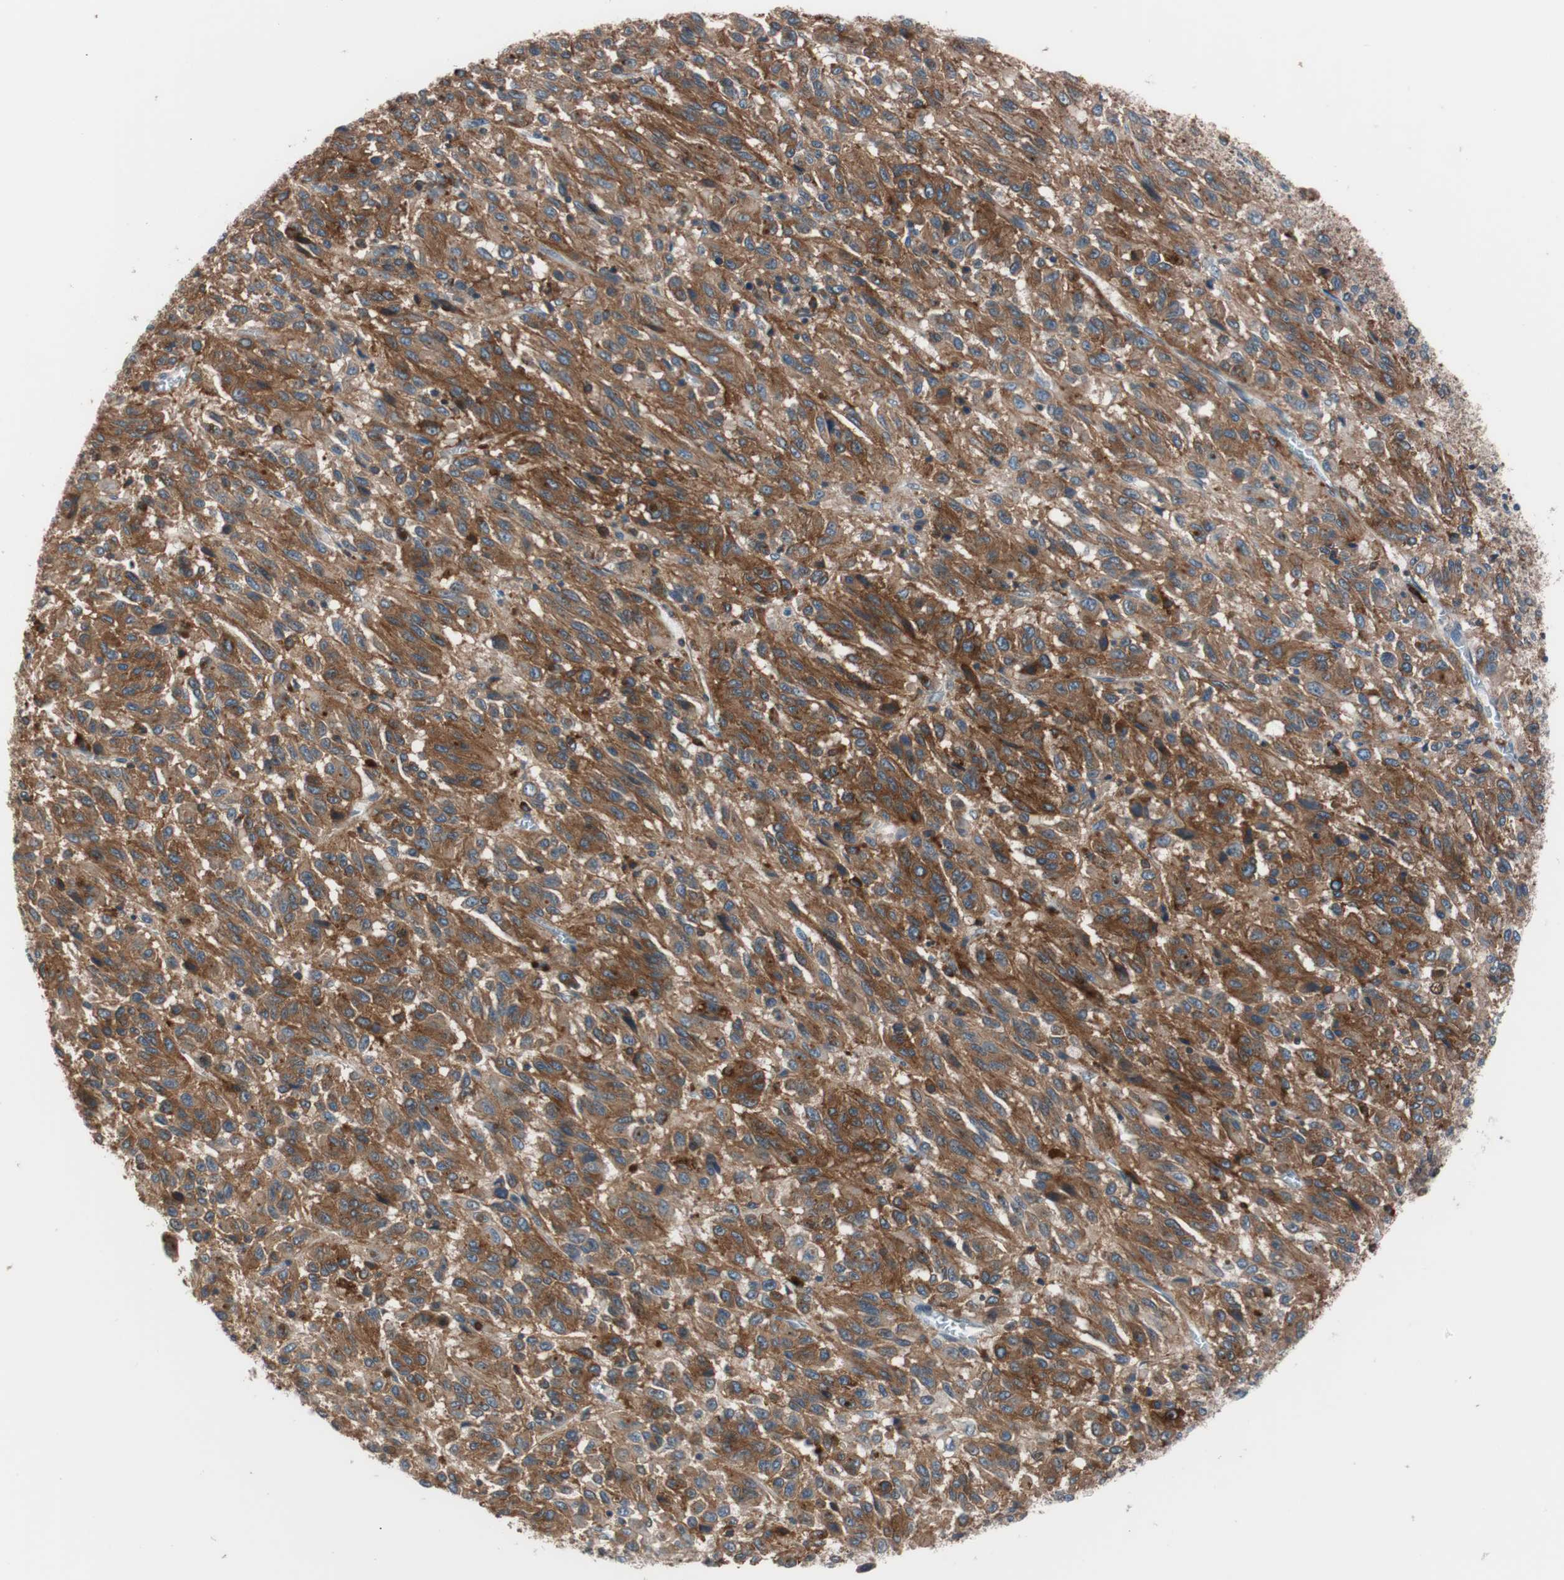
{"staining": {"intensity": "strong", "quantity": ">75%", "location": "cytoplasmic/membranous"}, "tissue": "melanoma", "cell_type": "Tumor cells", "image_type": "cancer", "snomed": [{"axis": "morphology", "description": "Malignant melanoma, Metastatic site"}, {"axis": "topography", "description": "Lung"}], "caption": "Malignant melanoma (metastatic site) stained with a brown dye reveals strong cytoplasmic/membranous positive positivity in about >75% of tumor cells.", "gene": "LITAF", "patient": {"sex": "male", "age": 64}}